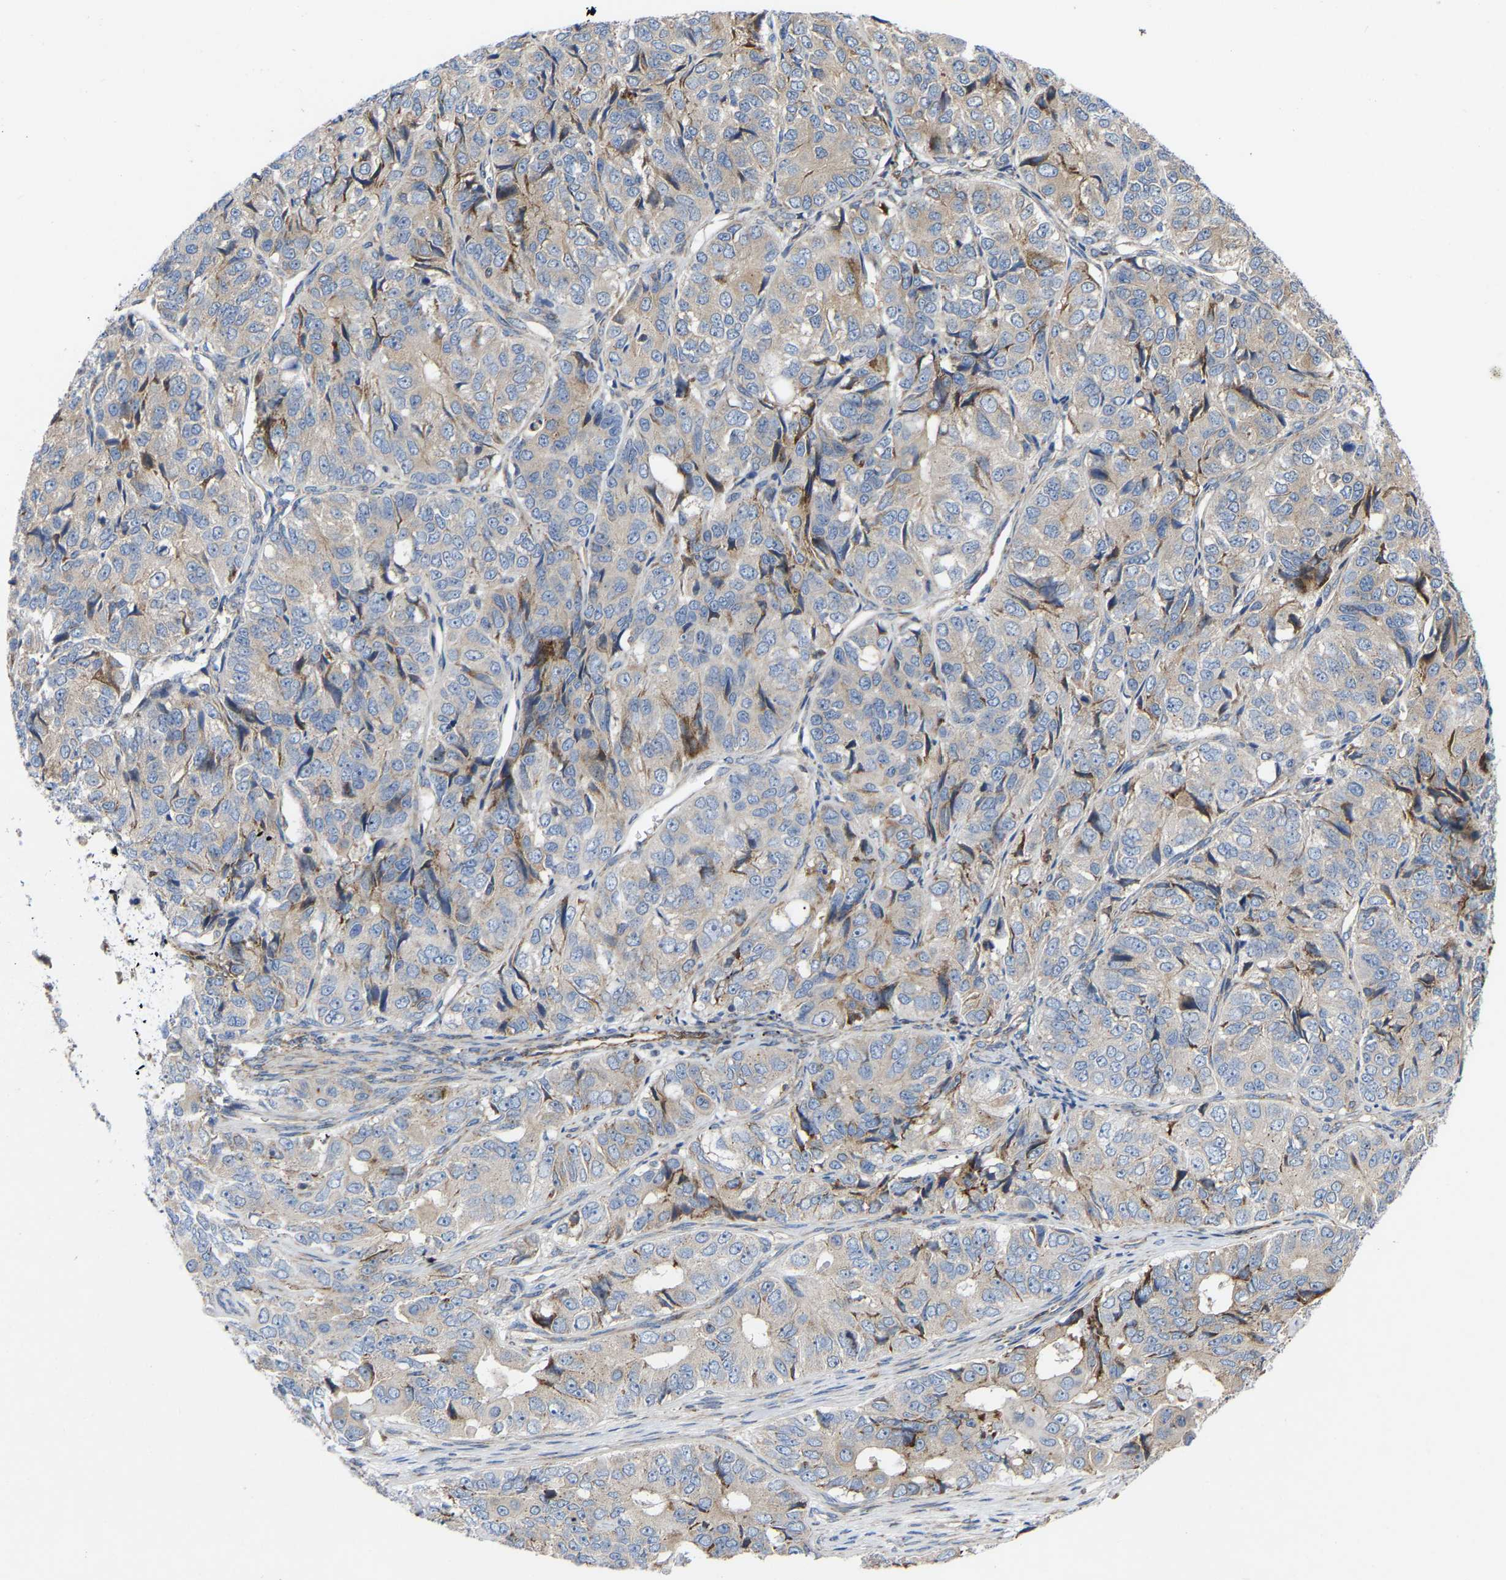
{"staining": {"intensity": "negative", "quantity": "none", "location": "none"}, "tissue": "ovarian cancer", "cell_type": "Tumor cells", "image_type": "cancer", "snomed": [{"axis": "morphology", "description": "Carcinoma, endometroid"}, {"axis": "topography", "description": "Ovary"}], "caption": "DAB (3,3'-diaminobenzidine) immunohistochemical staining of ovarian cancer shows no significant positivity in tumor cells. (Immunohistochemistry, brightfield microscopy, high magnification).", "gene": "TOR1B", "patient": {"sex": "female", "age": 51}}